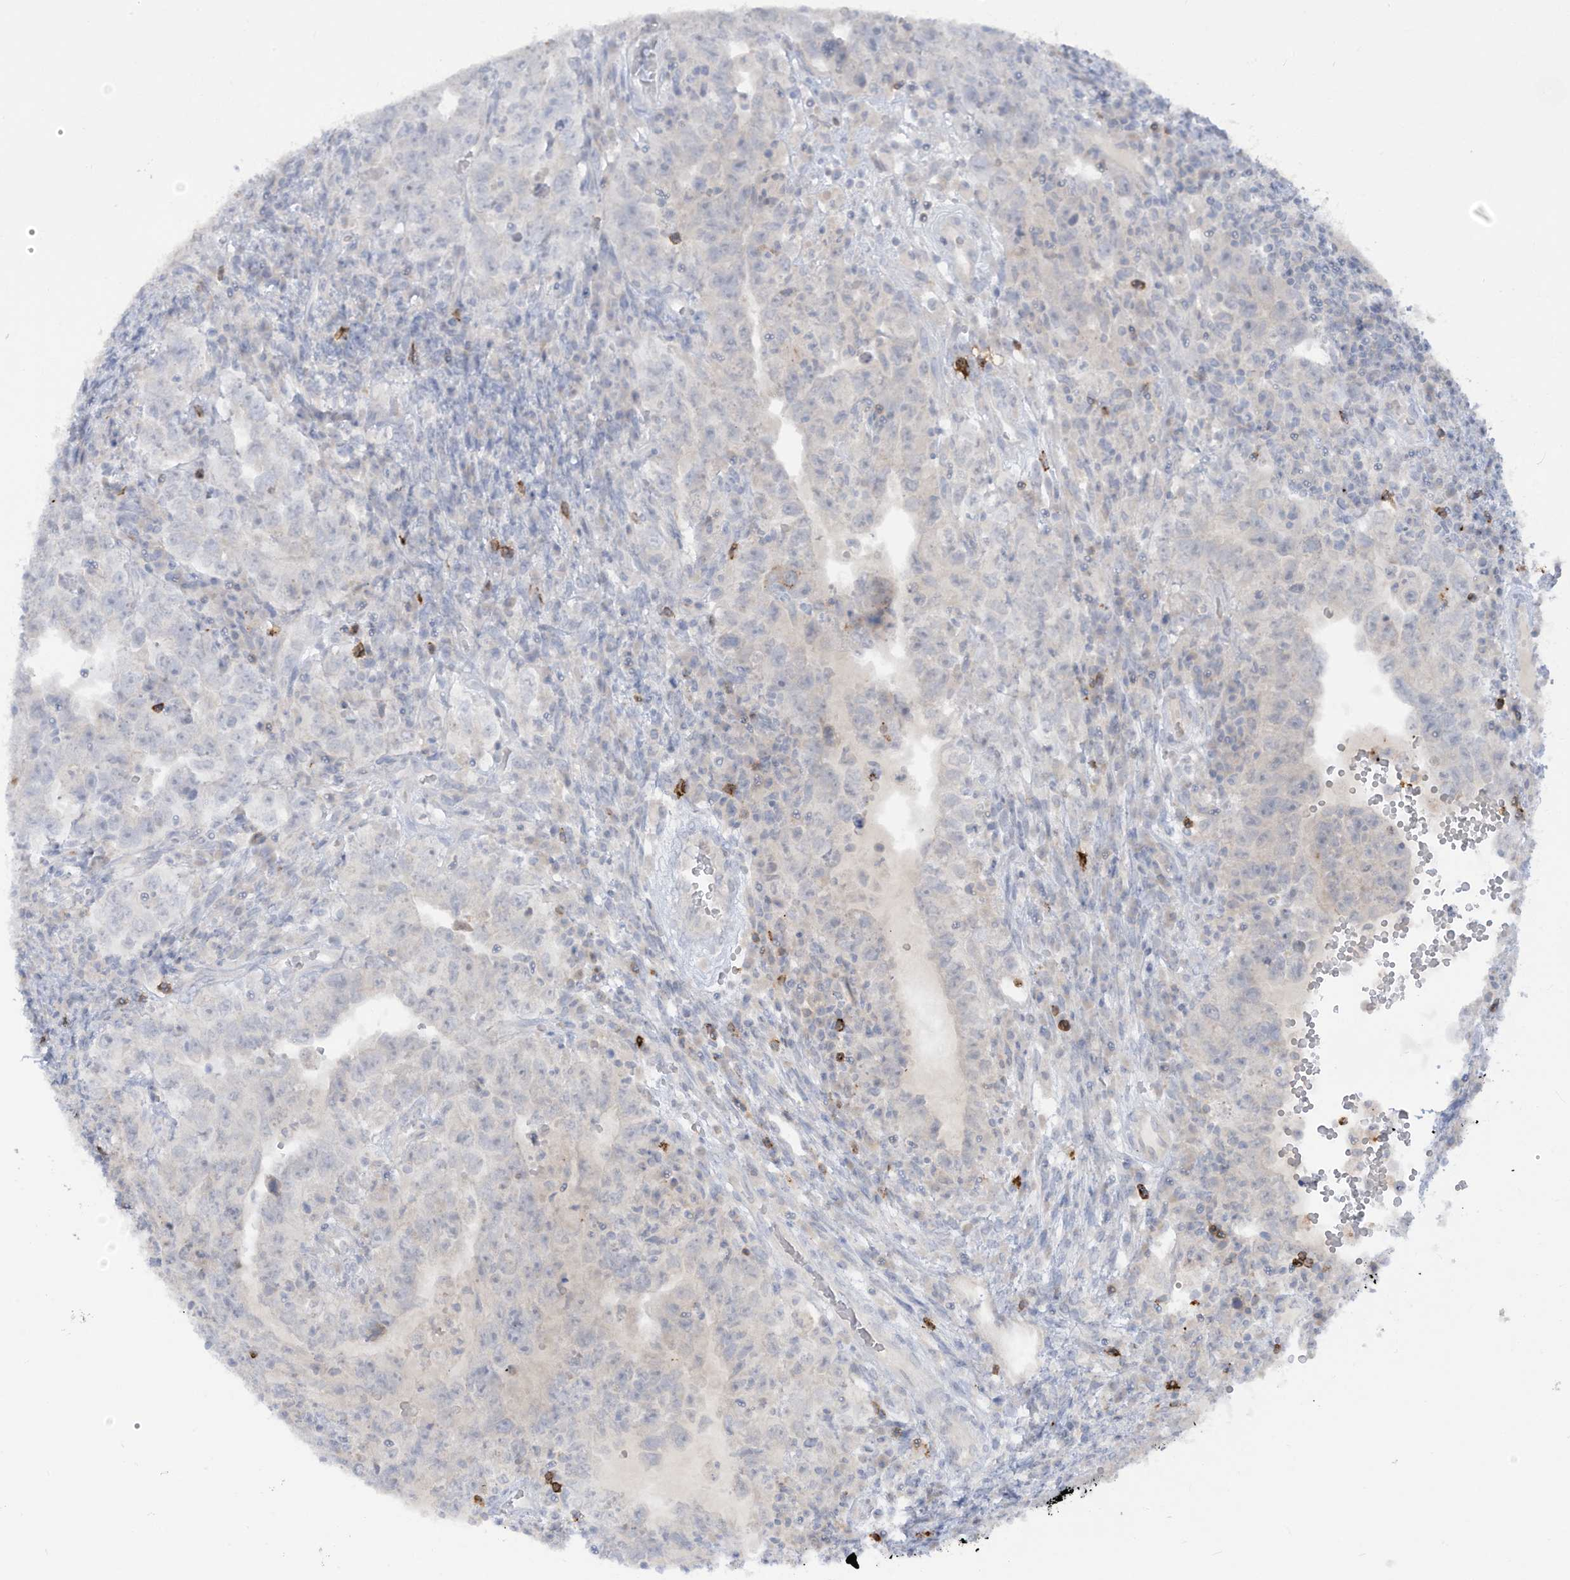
{"staining": {"intensity": "negative", "quantity": "none", "location": "none"}, "tissue": "testis cancer", "cell_type": "Tumor cells", "image_type": "cancer", "snomed": [{"axis": "morphology", "description": "Carcinoma, Embryonal, NOS"}, {"axis": "topography", "description": "Testis"}], "caption": "Immunohistochemistry histopathology image of testis embryonal carcinoma stained for a protein (brown), which shows no staining in tumor cells.", "gene": "NOTO", "patient": {"sex": "male", "age": 26}}